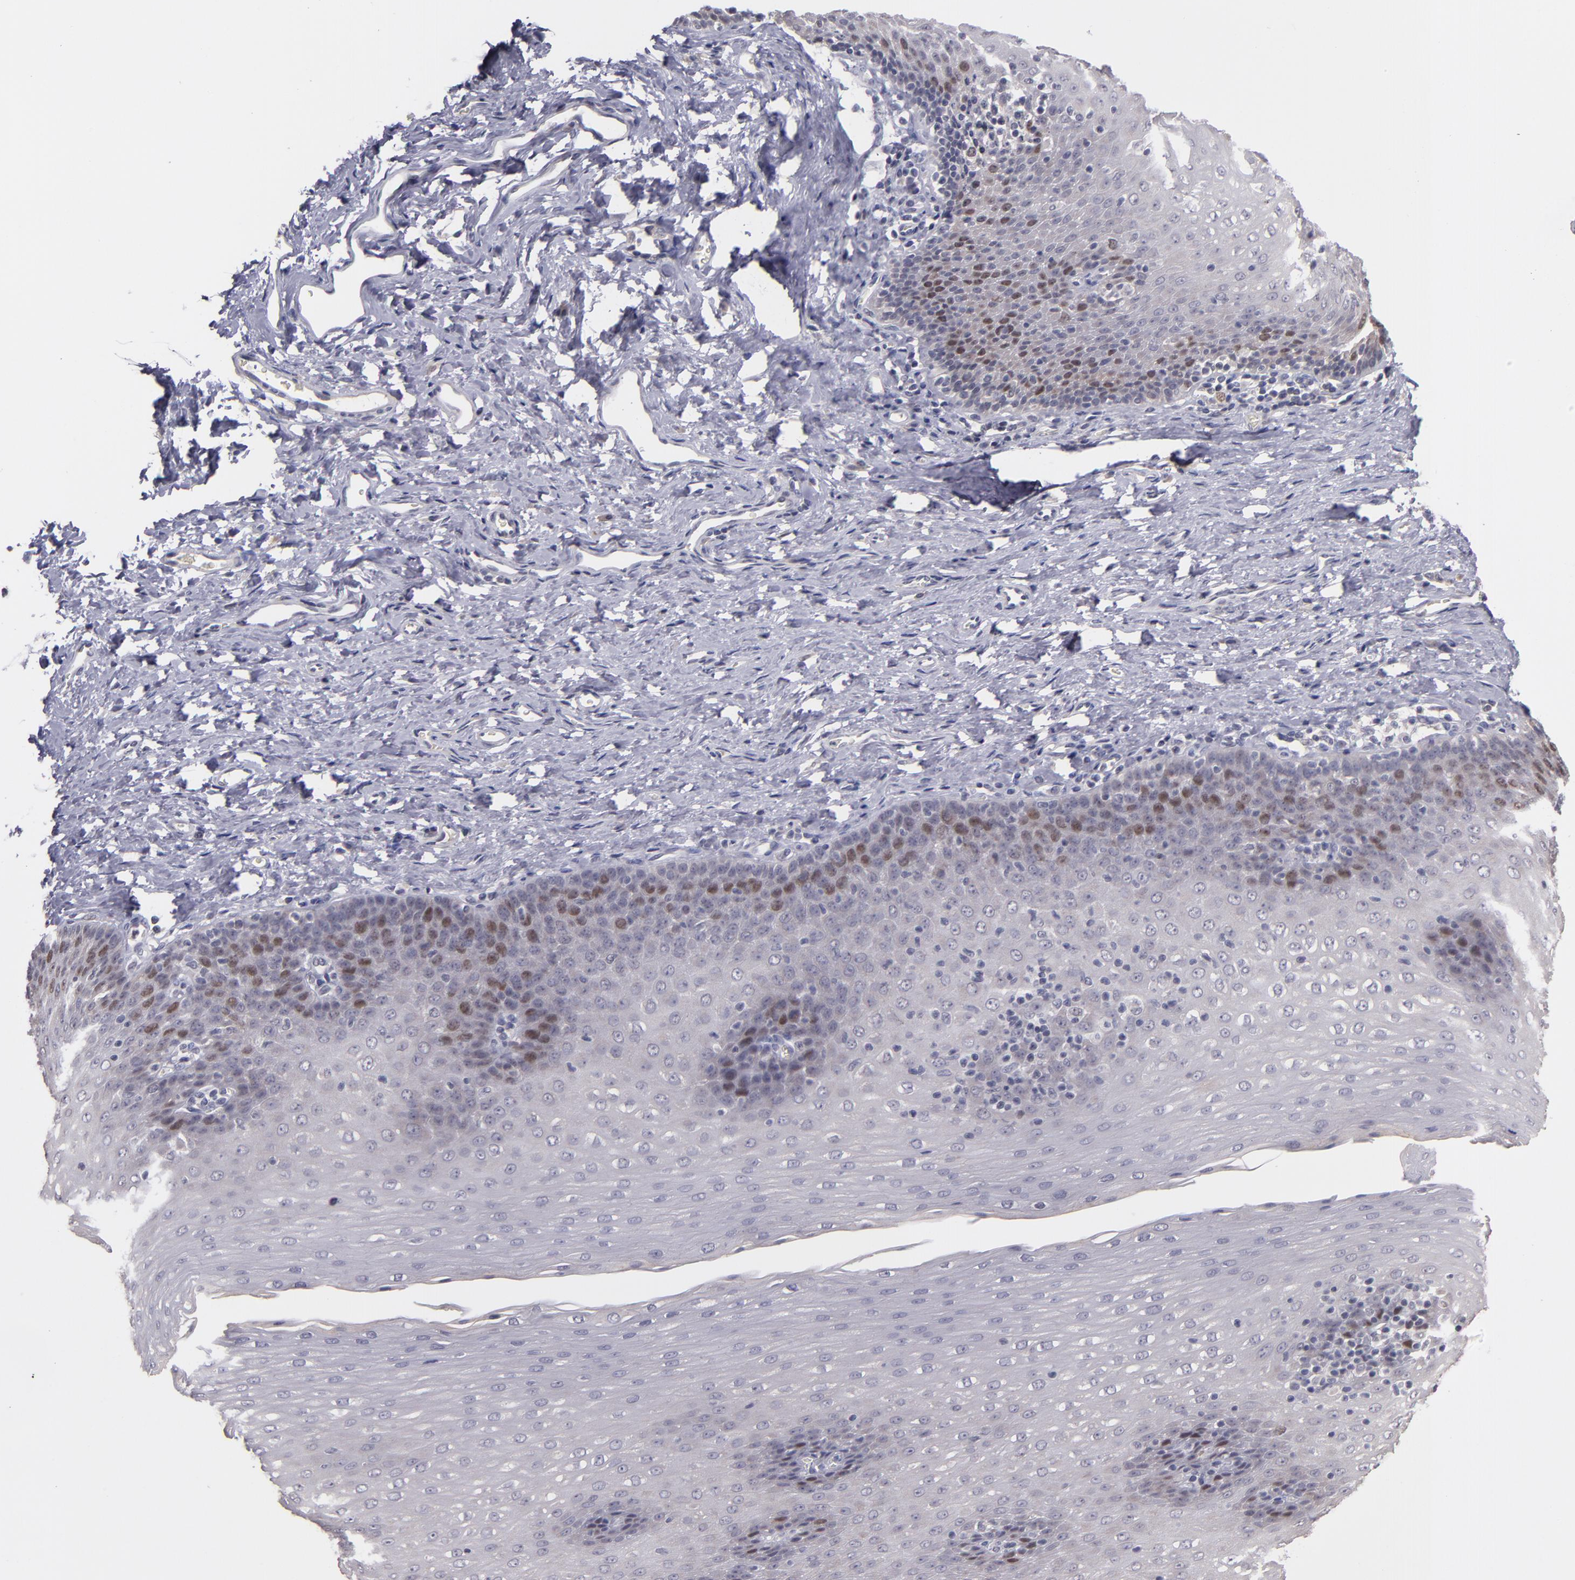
{"staining": {"intensity": "moderate", "quantity": "<25%", "location": "nuclear"}, "tissue": "esophagus", "cell_type": "Squamous epithelial cells", "image_type": "normal", "snomed": [{"axis": "morphology", "description": "Normal tissue, NOS"}, {"axis": "topography", "description": "Esophagus"}], "caption": "DAB (3,3'-diaminobenzidine) immunohistochemical staining of unremarkable human esophagus demonstrates moderate nuclear protein positivity in approximately <25% of squamous epithelial cells.", "gene": "CDC7", "patient": {"sex": "female", "age": 61}}